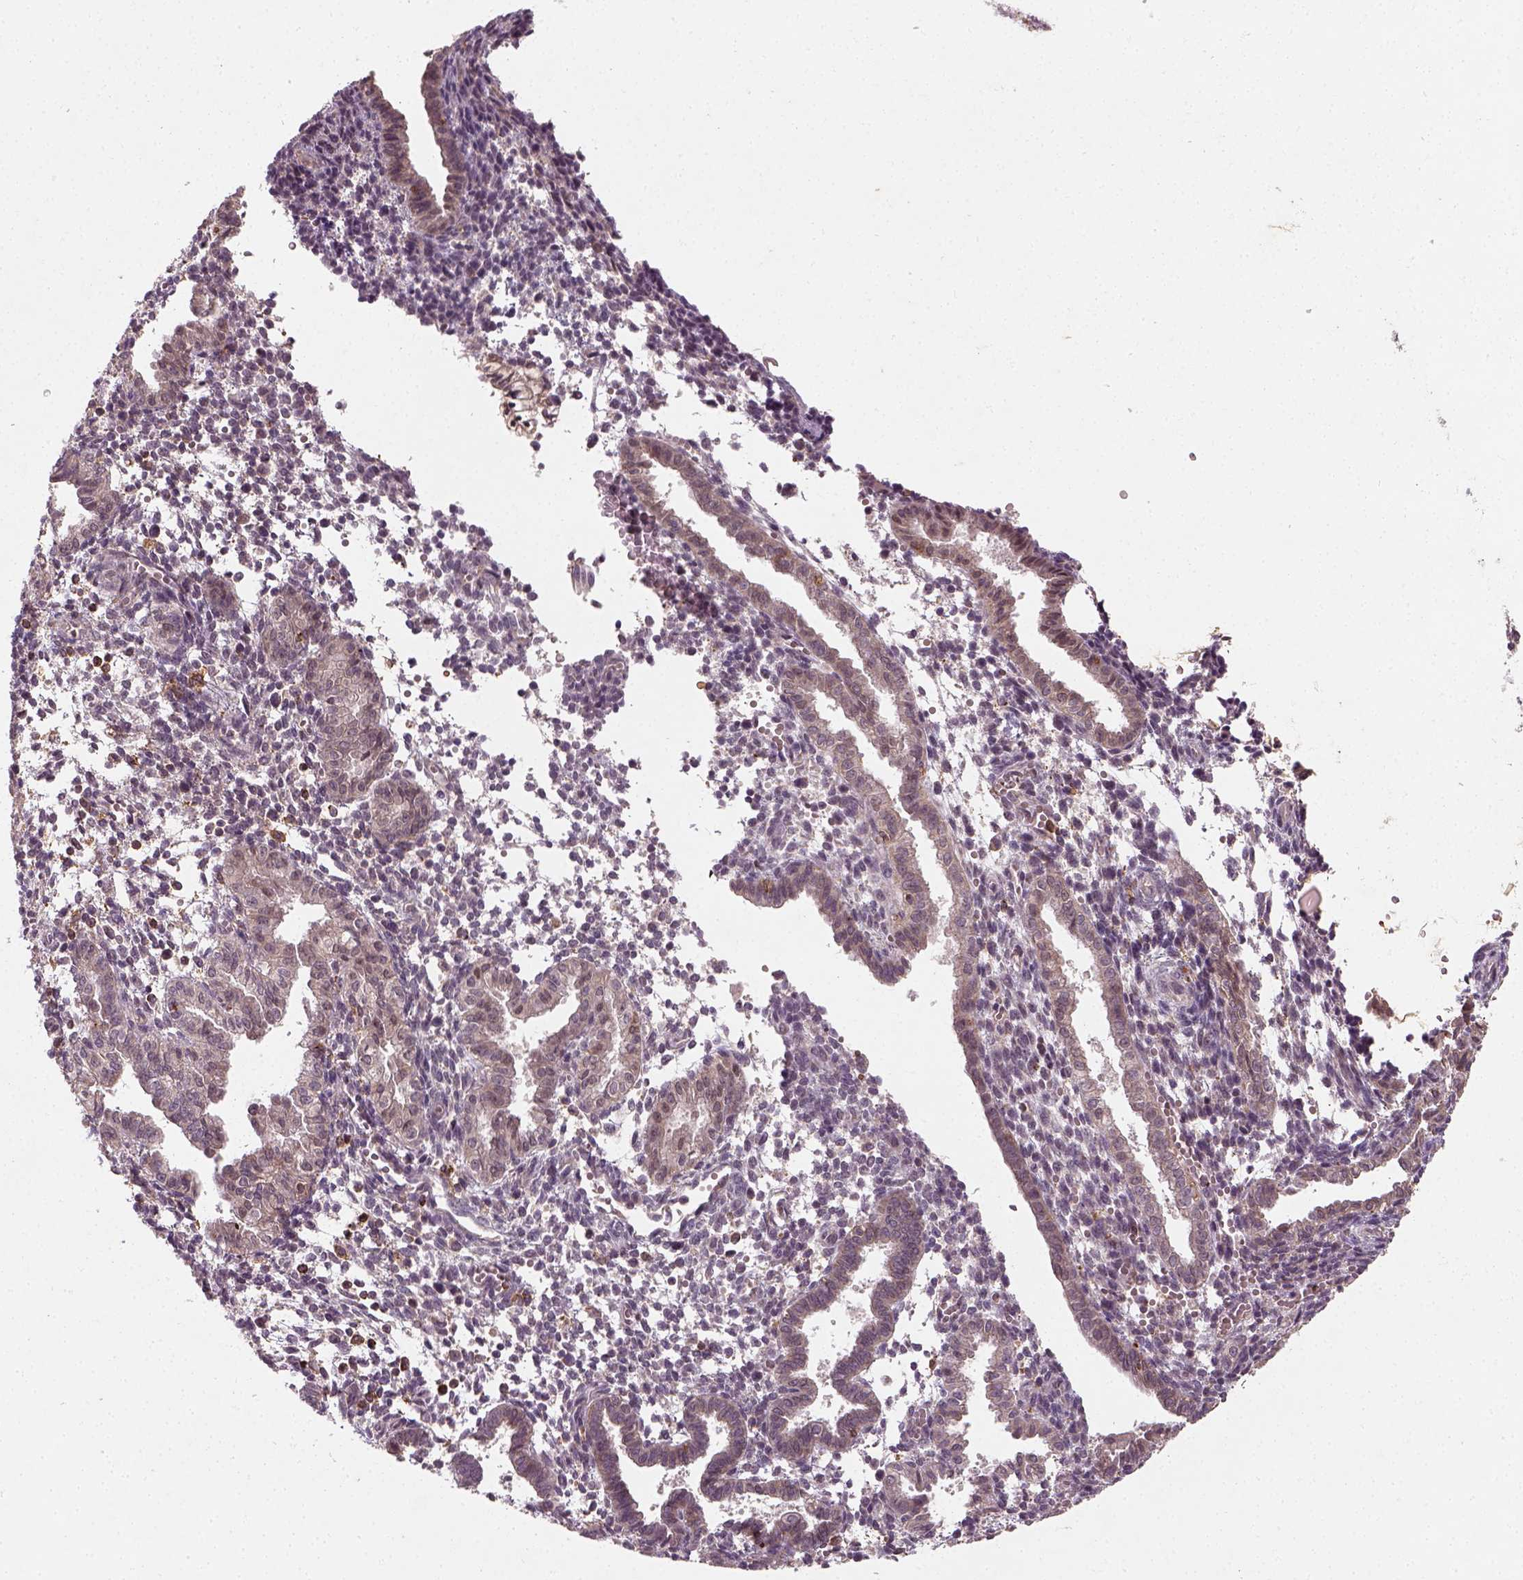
{"staining": {"intensity": "negative", "quantity": "none", "location": "none"}, "tissue": "endometrium", "cell_type": "Cells in endometrial stroma", "image_type": "normal", "snomed": [{"axis": "morphology", "description": "Normal tissue, NOS"}, {"axis": "topography", "description": "Endometrium"}], "caption": "Protein analysis of unremarkable endometrium displays no significant positivity in cells in endometrial stroma.", "gene": "CAMKK1", "patient": {"sex": "female", "age": 37}}